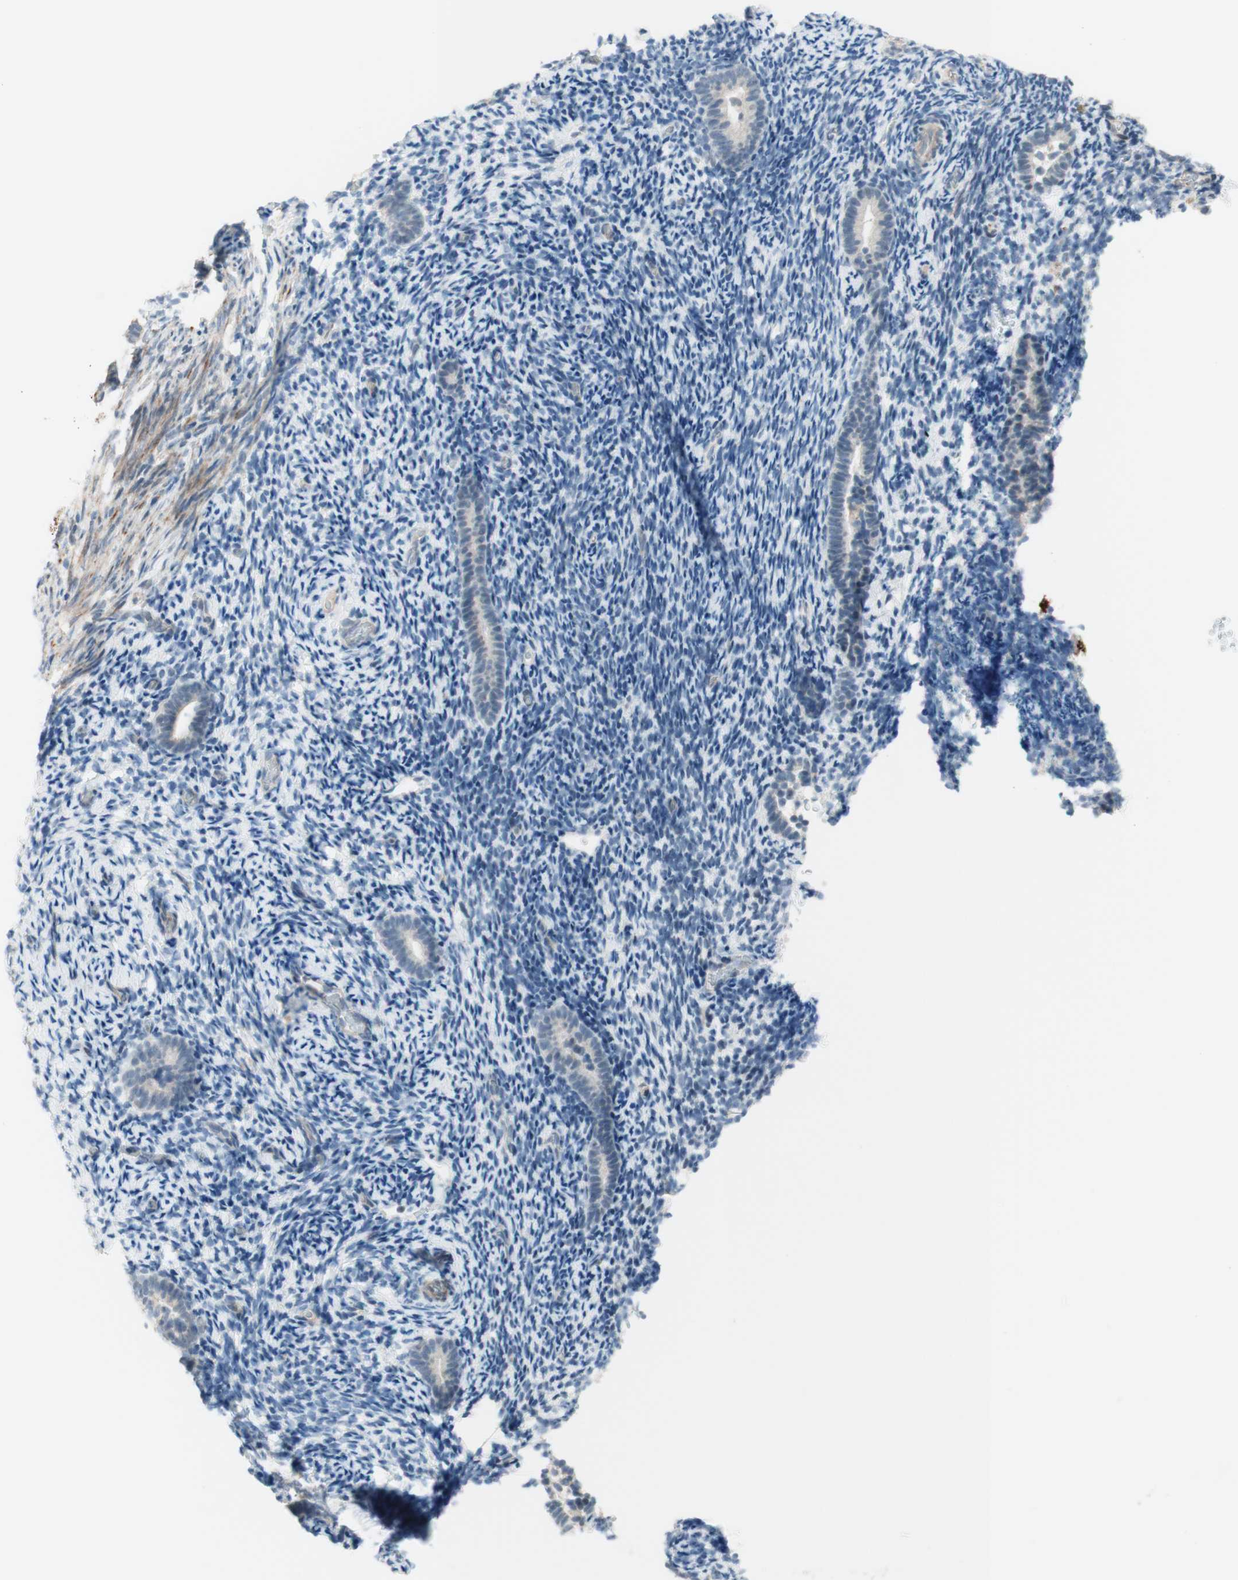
{"staining": {"intensity": "weak", "quantity": "<25%", "location": "cytoplasmic/membranous"}, "tissue": "endometrium", "cell_type": "Cells in endometrial stroma", "image_type": "normal", "snomed": [{"axis": "morphology", "description": "Normal tissue, NOS"}, {"axis": "topography", "description": "Endometrium"}], "caption": "Immunohistochemical staining of normal endometrium exhibits no significant positivity in cells in endometrial stroma. The staining was performed using DAB to visualize the protein expression in brown, while the nuclei were stained in blue with hematoxylin (Magnification: 20x).", "gene": "JPH1", "patient": {"sex": "female", "age": 51}}